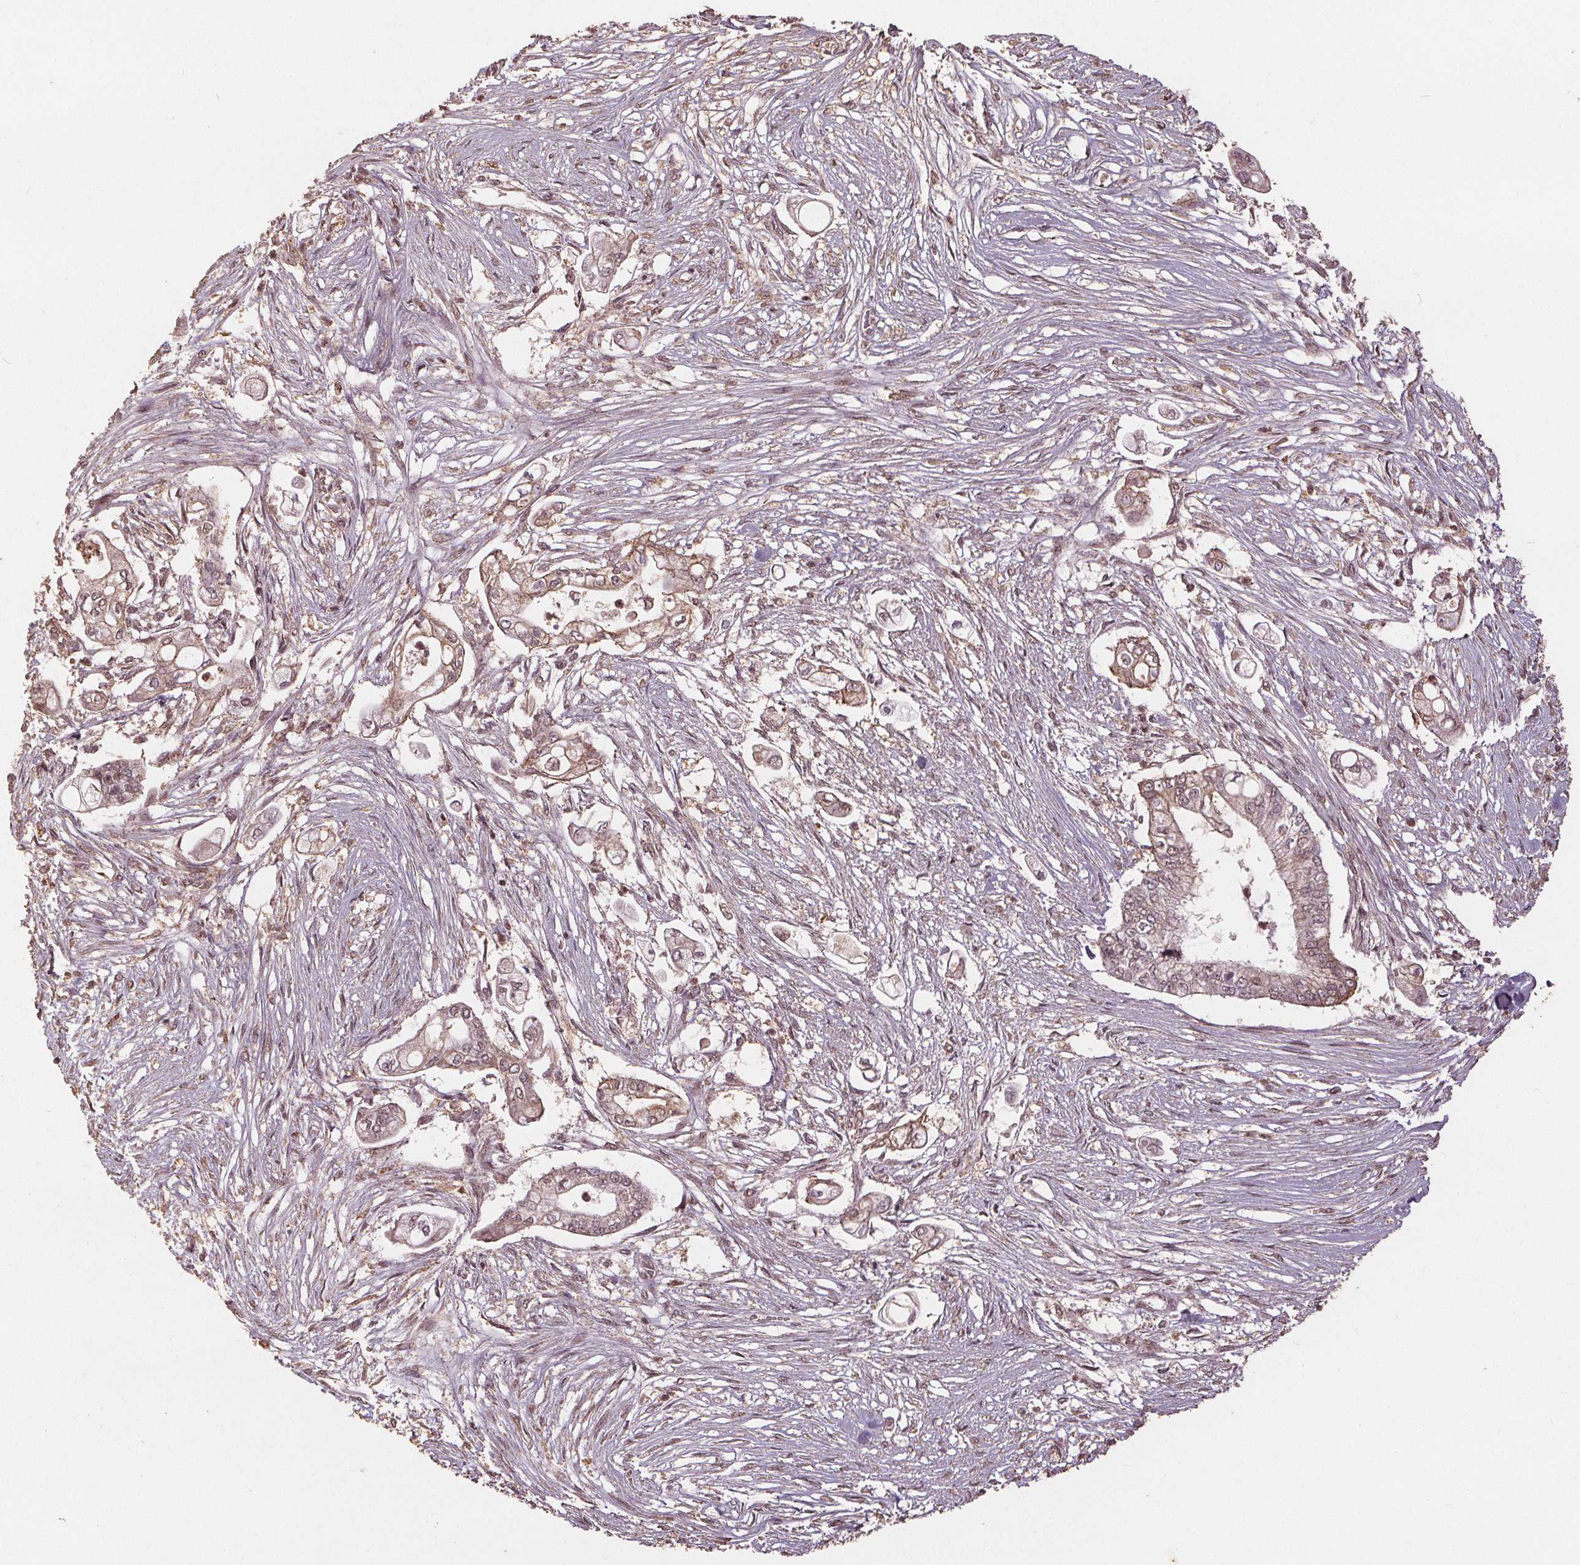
{"staining": {"intensity": "weak", "quantity": "25%-75%", "location": "nuclear"}, "tissue": "pancreatic cancer", "cell_type": "Tumor cells", "image_type": "cancer", "snomed": [{"axis": "morphology", "description": "Adenocarcinoma, NOS"}, {"axis": "topography", "description": "Pancreas"}], "caption": "The immunohistochemical stain labels weak nuclear expression in tumor cells of pancreatic cancer tissue.", "gene": "DSG3", "patient": {"sex": "female", "age": 69}}